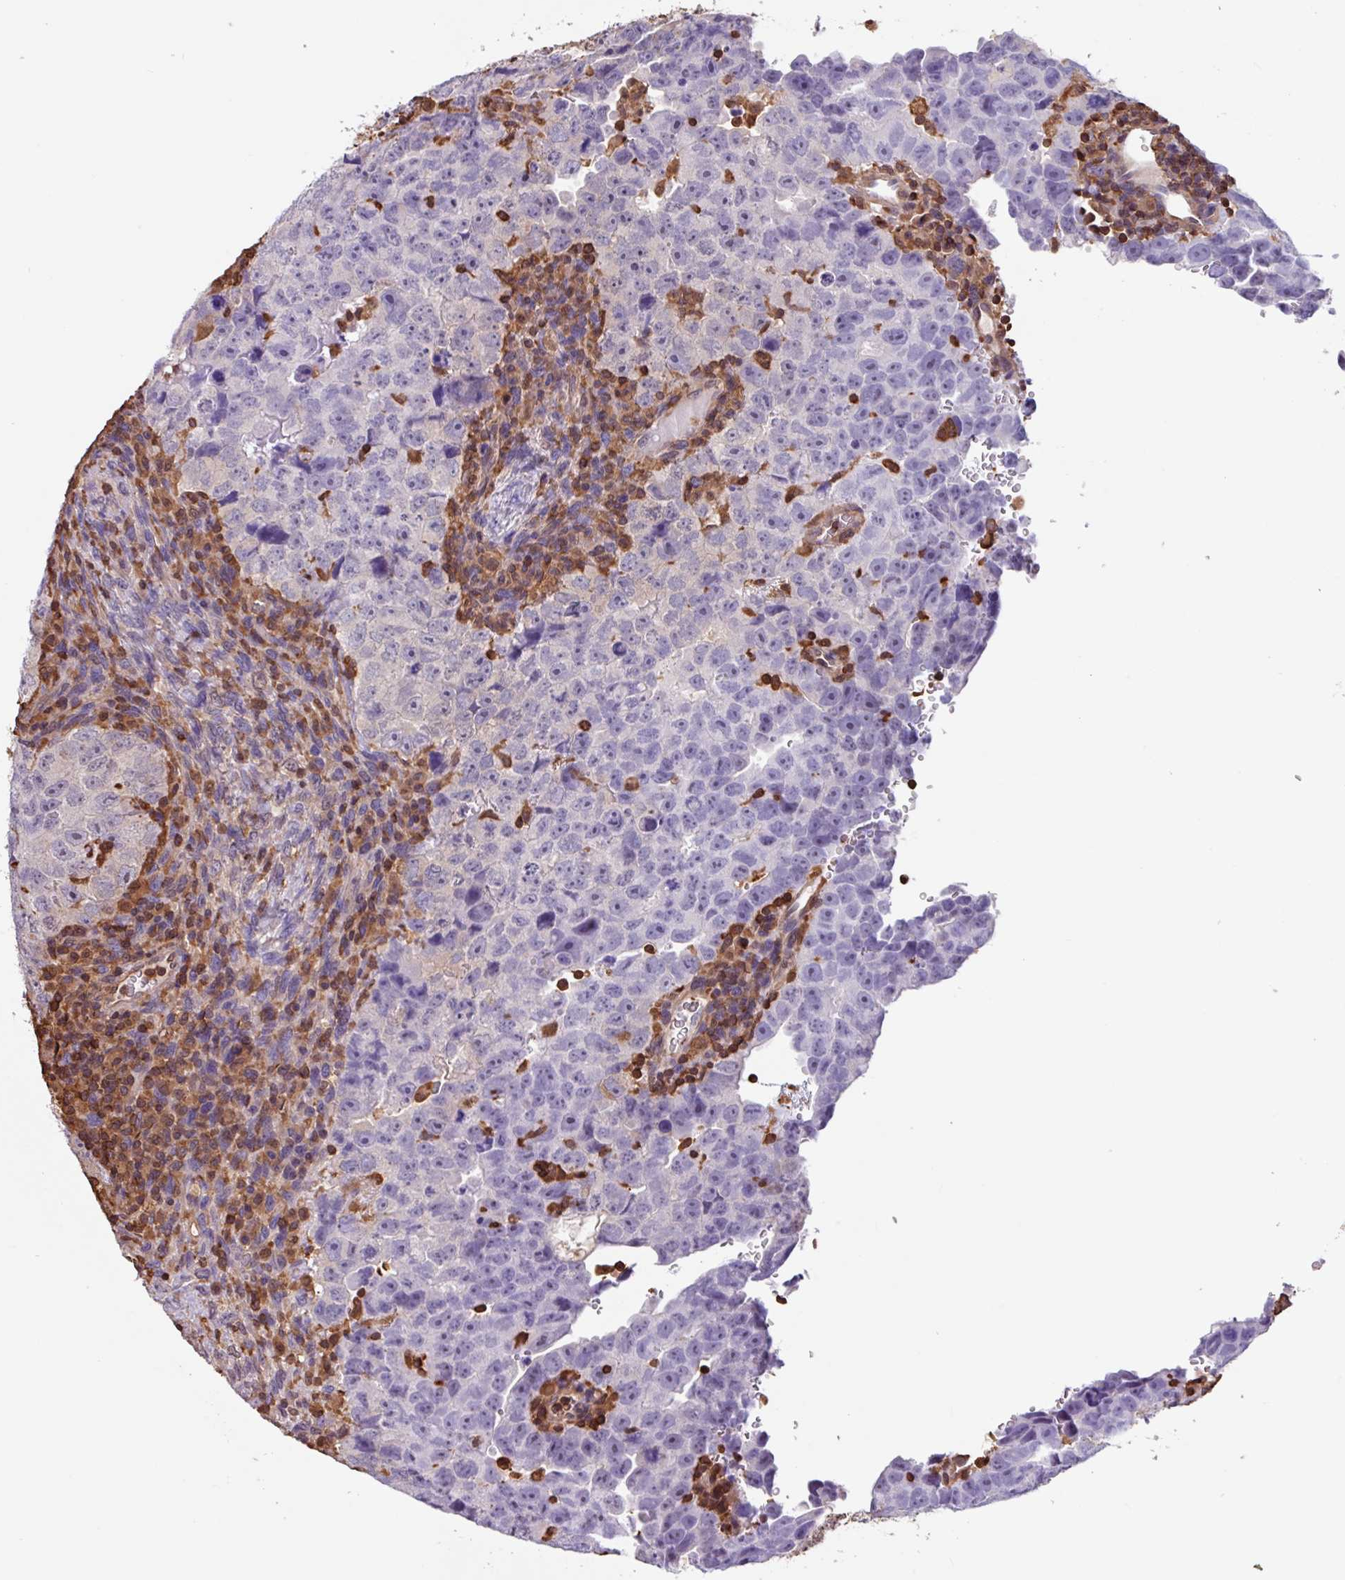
{"staining": {"intensity": "negative", "quantity": "none", "location": "none"}, "tissue": "testis cancer", "cell_type": "Tumor cells", "image_type": "cancer", "snomed": [{"axis": "morphology", "description": "Carcinoma, Embryonal, NOS"}, {"axis": "topography", "description": "Testis"}], "caption": "Immunohistochemistry (IHC) micrograph of neoplastic tissue: testis cancer stained with DAB reveals no significant protein expression in tumor cells.", "gene": "ARHGDIB", "patient": {"sex": "male", "age": 24}}